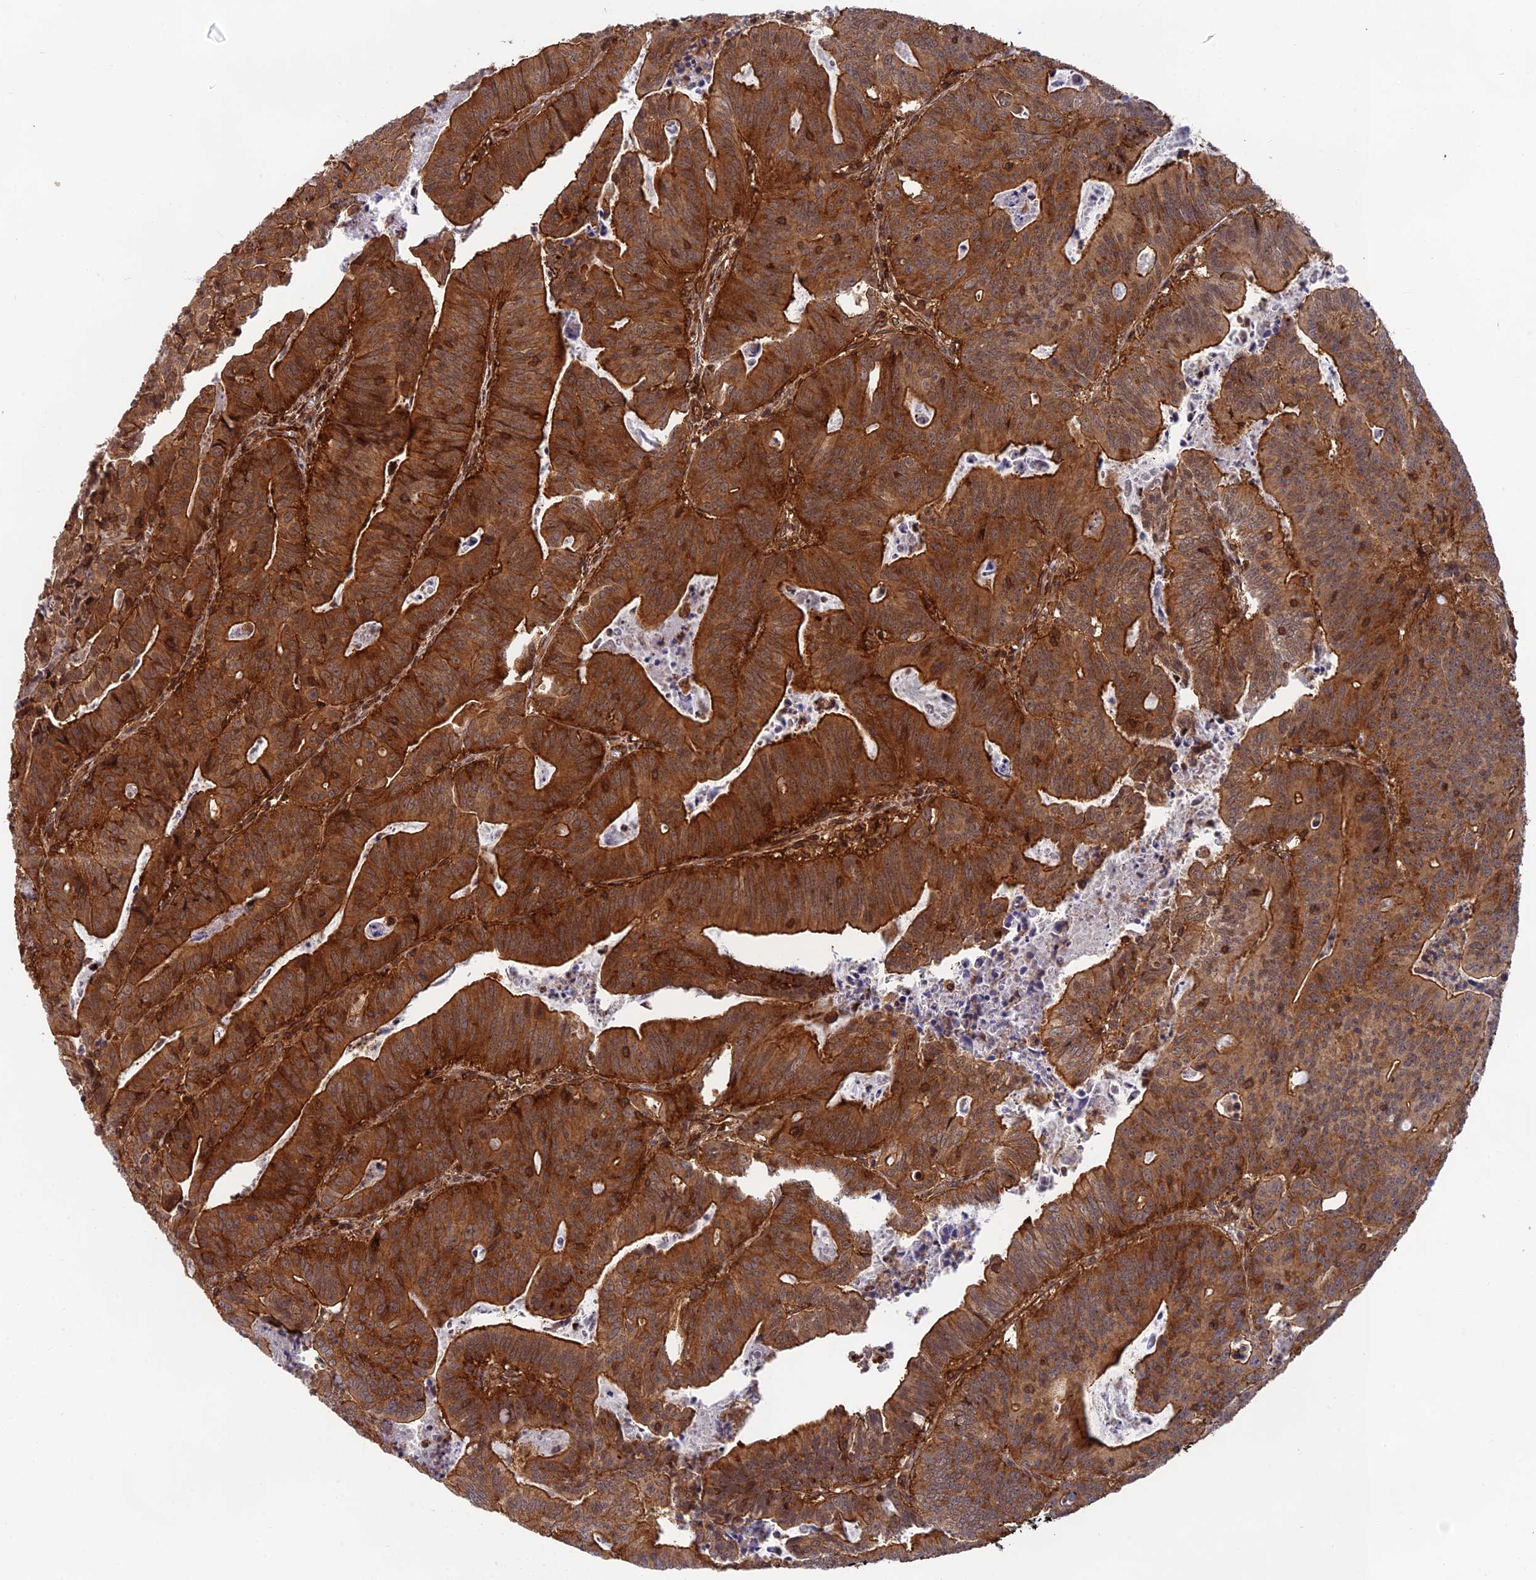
{"staining": {"intensity": "strong", "quantity": ">75%", "location": "cytoplasmic/membranous"}, "tissue": "colorectal cancer", "cell_type": "Tumor cells", "image_type": "cancer", "snomed": [{"axis": "morphology", "description": "Adenocarcinoma, NOS"}, {"axis": "topography", "description": "Rectum"}], "caption": "Human colorectal cancer (adenocarcinoma) stained with a brown dye exhibits strong cytoplasmic/membranous positive staining in approximately >75% of tumor cells.", "gene": "OSBPL1A", "patient": {"sex": "male", "age": 69}}